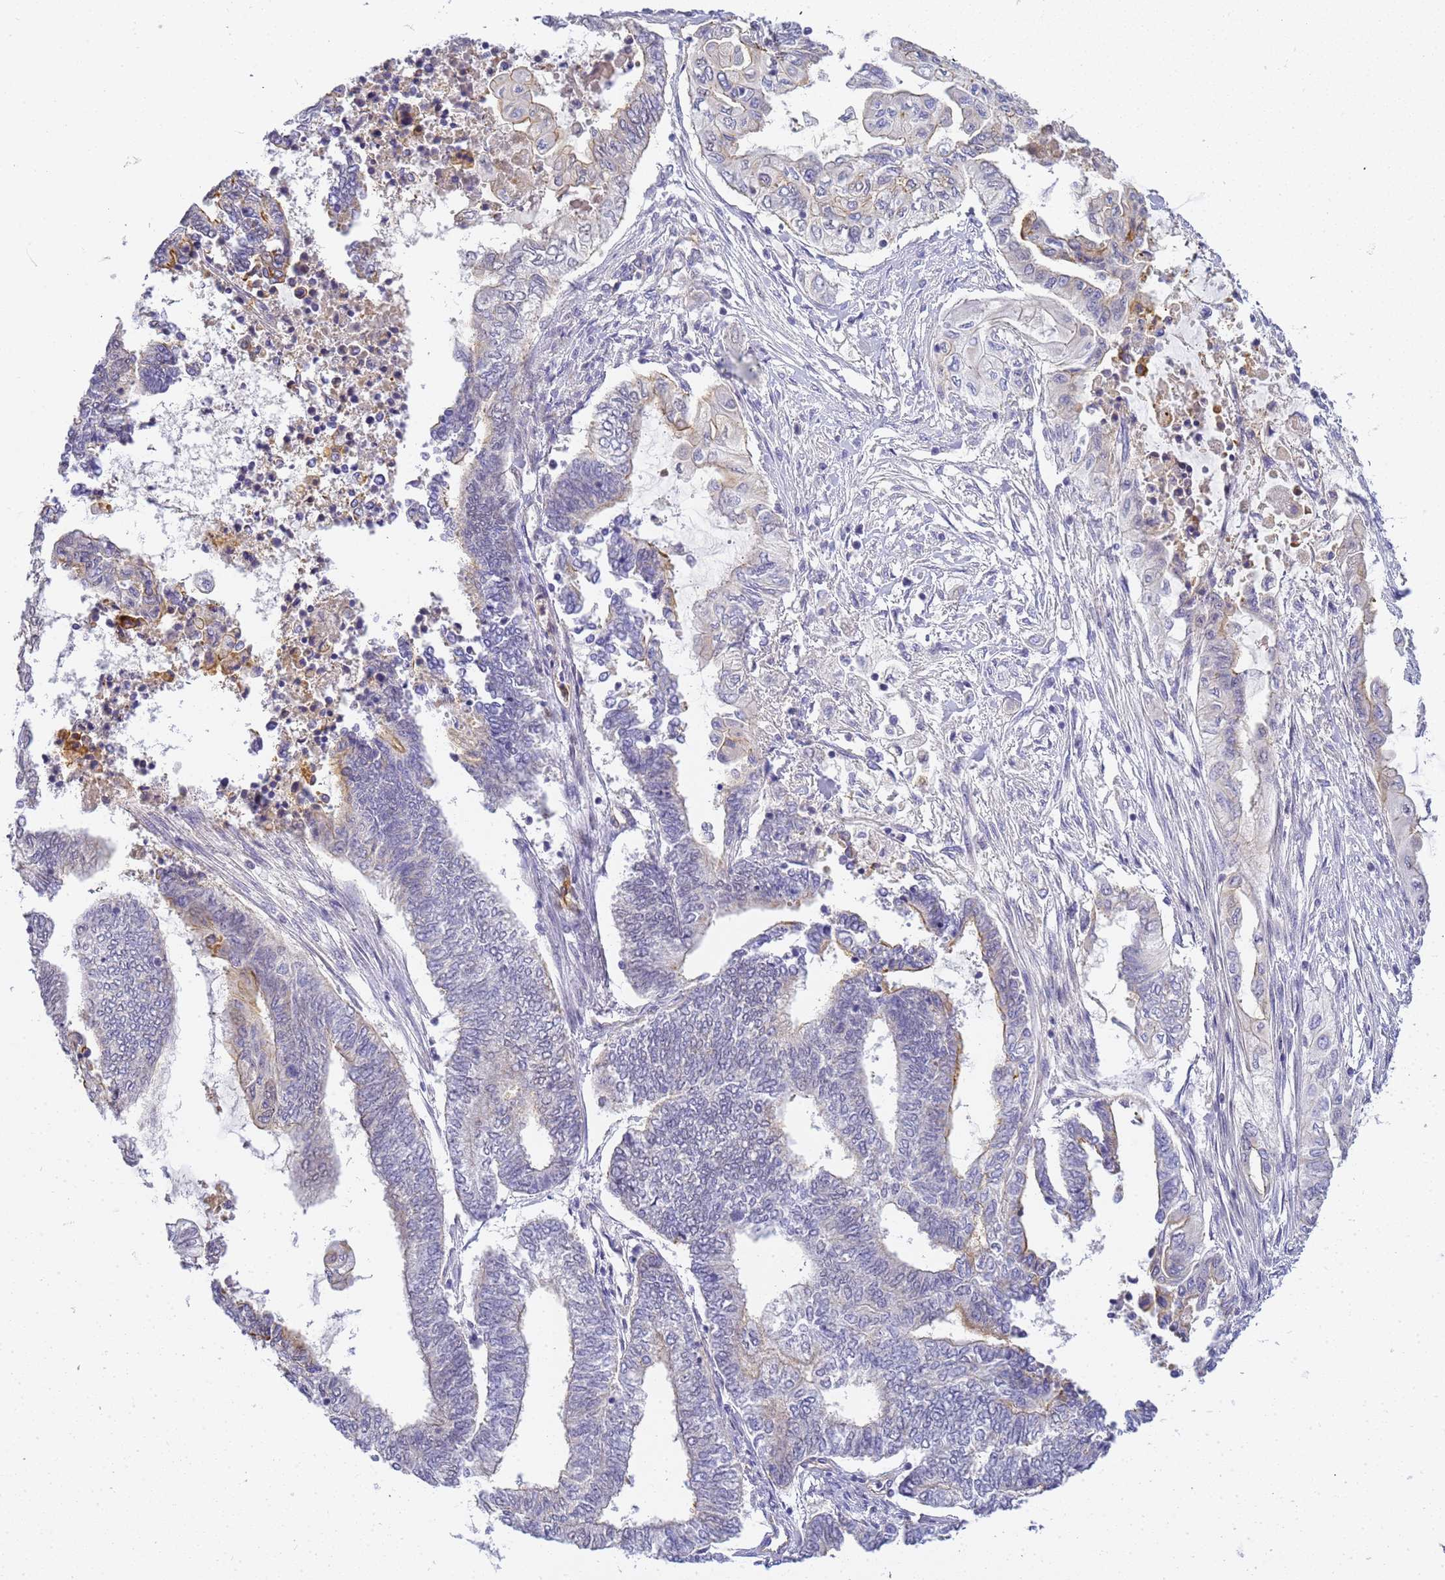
{"staining": {"intensity": "negative", "quantity": "none", "location": "none"}, "tissue": "endometrial cancer", "cell_type": "Tumor cells", "image_type": "cancer", "snomed": [{"axis": "morphology", "description": "Adenocarcinoma, NOS"}, {"axis": "topography", "description": "Uterus"}, {"axis": "topography", "description": "Endometrium"}], "caption": "DAB immunohistochemical staining of human endometrial cancer shows no significant staining in tumor cells.", "gene": "GON4L", "patient": {"sex": "female", "age": 70}}